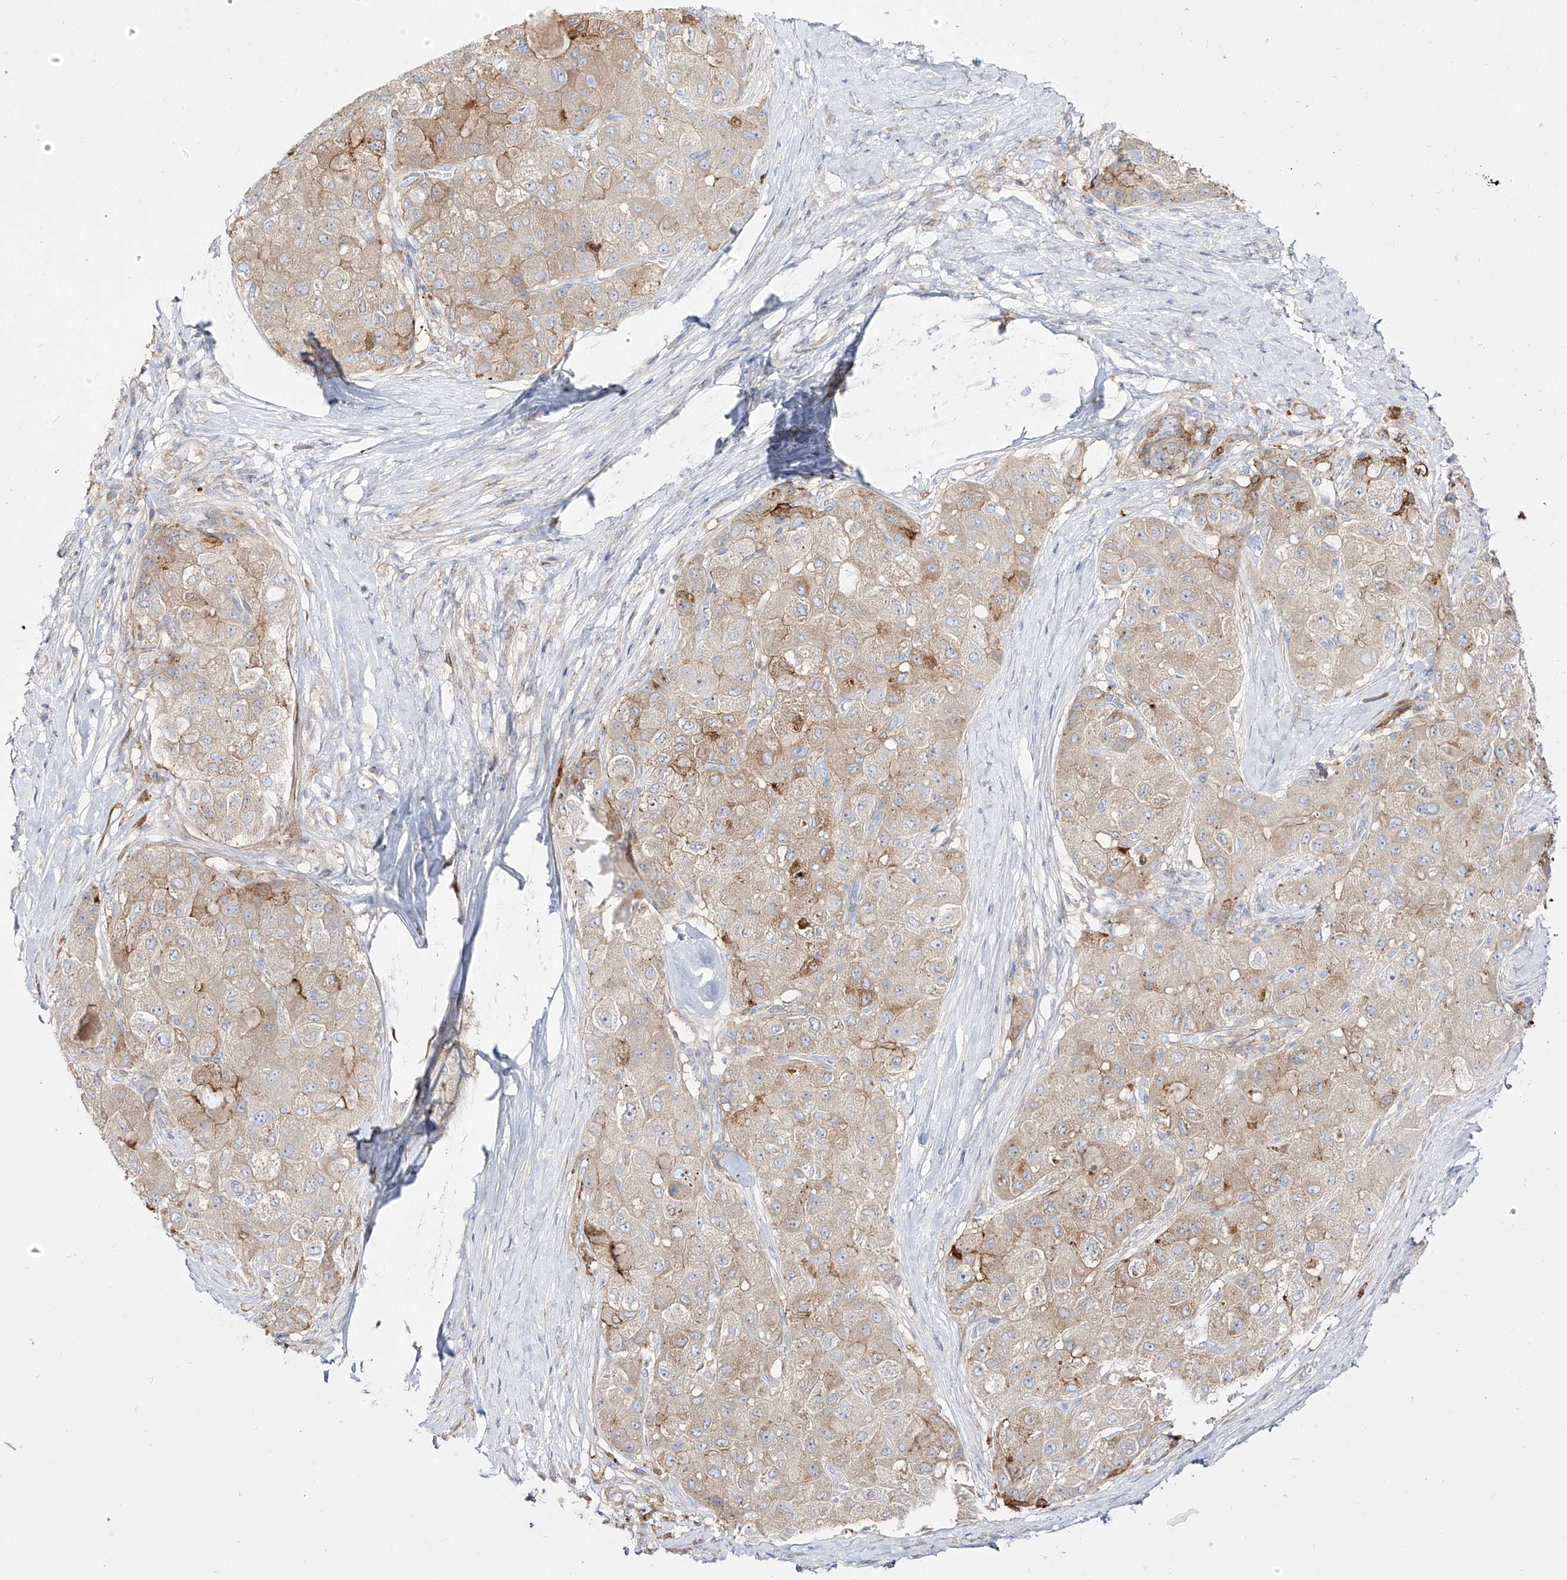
{"staining": {"intensity": "weak", "quantity": "25%-75%", "location": "cytoplasmic/membranous"}, "tissue": "liver cancer", "cell_type": "Tumor cells", "image_type": "cancer", "snomed": [{"axis": "morphology", "description": "Carcinoma, Hepatocellular, NOS"}, {"axis": "topography", "description": "Liver"}], "caption": "Weak cytoplasmic/membranous expression for a protein is identified in about 25%-75% of tumor cells of liver cancer (hepatocellular carcinoma) using IHC.", "gene": "ZGRF1", "patient": {"sex": "male", "age": 80}}